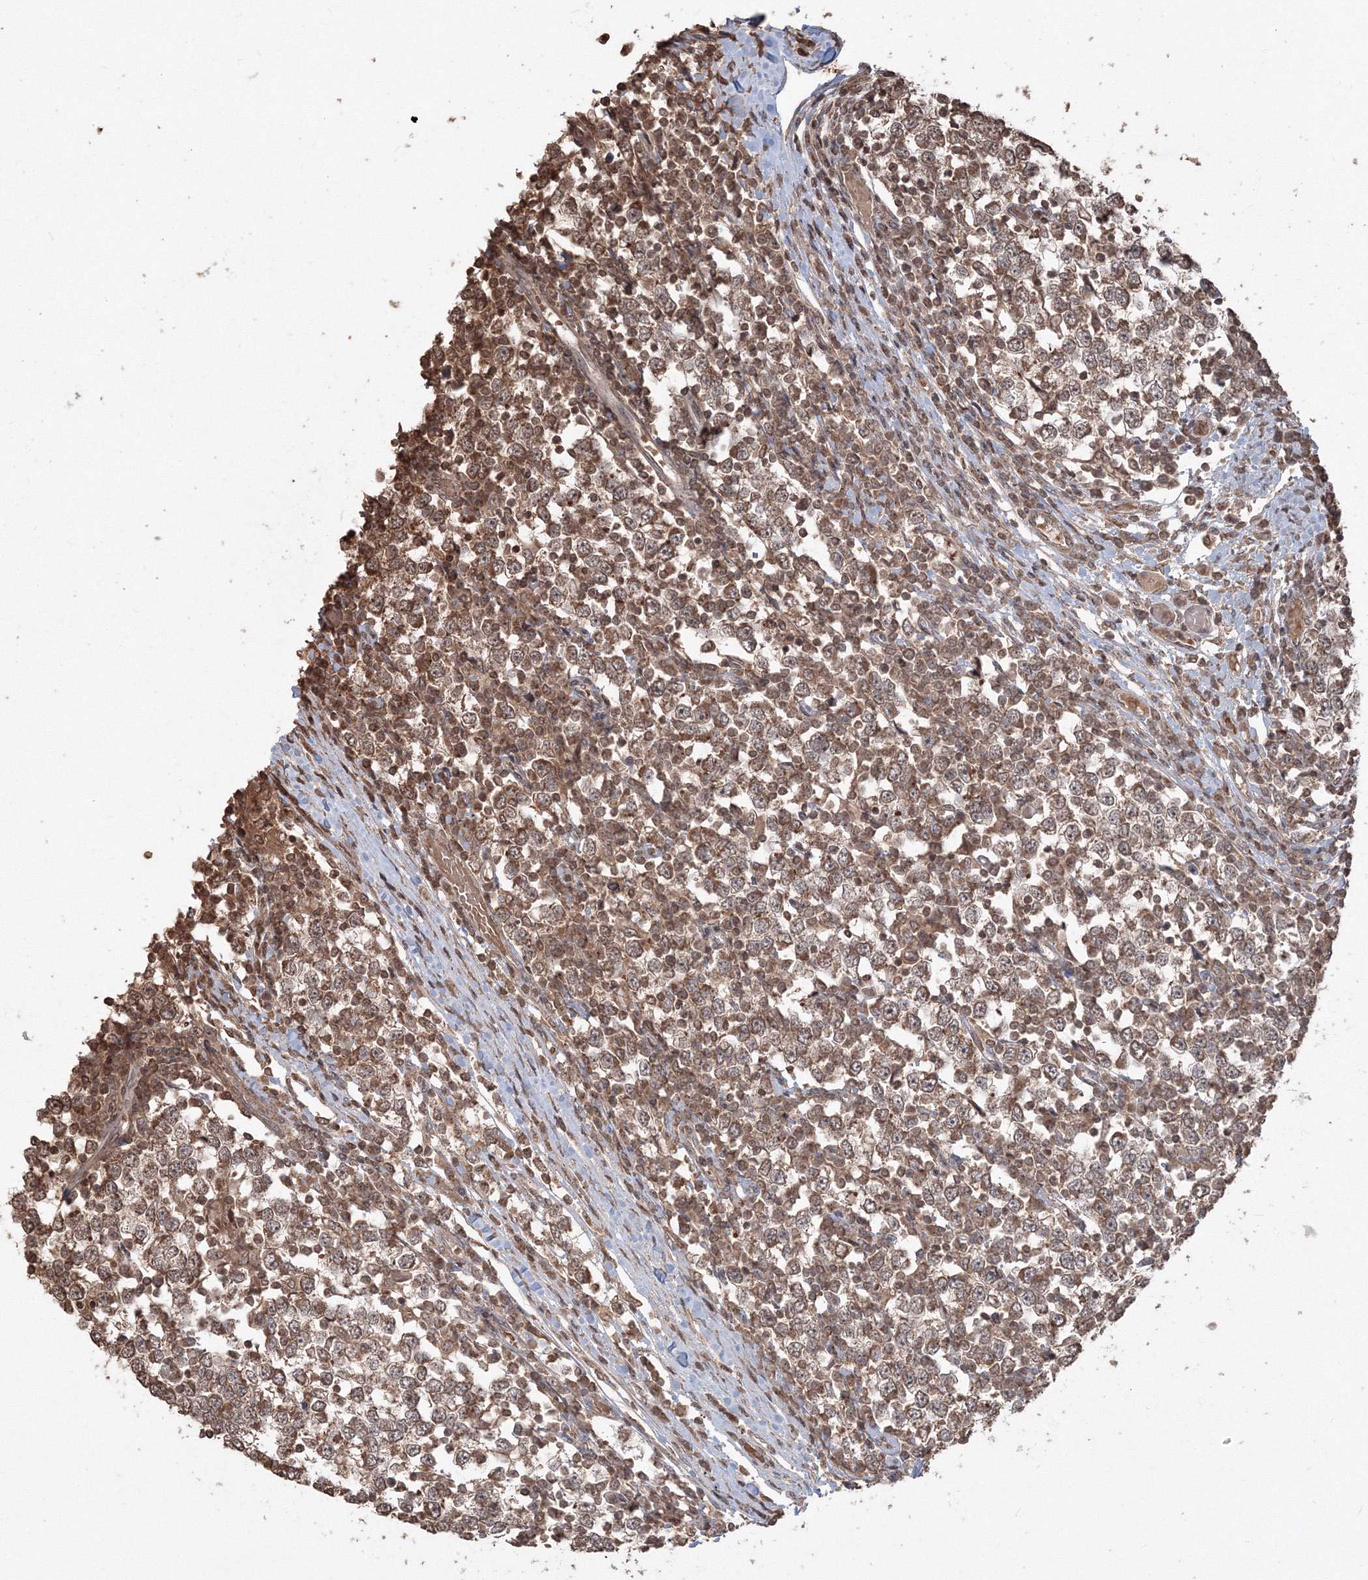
{"staining": {"intensity": "moderate", "quantity": ">75%", "location": "cytoplasmic/membranous"}, "tissue": "testis cancer", "cell_type": "Tumor cells", "image_type": "cancer", "snomed": [{"axis": "morphology", "description": "Seminoma, NOS"}, {"axis": "topography", "description": "Testis"}], "caption": "This histopathology image demonstrates IHC staining of testis cancer, with medium moderate cytoplasmic/membranous positivity in about >75% of tumor cells.", "gene": "CCDC122", "patient": {"sex": "male", "age": 65}}